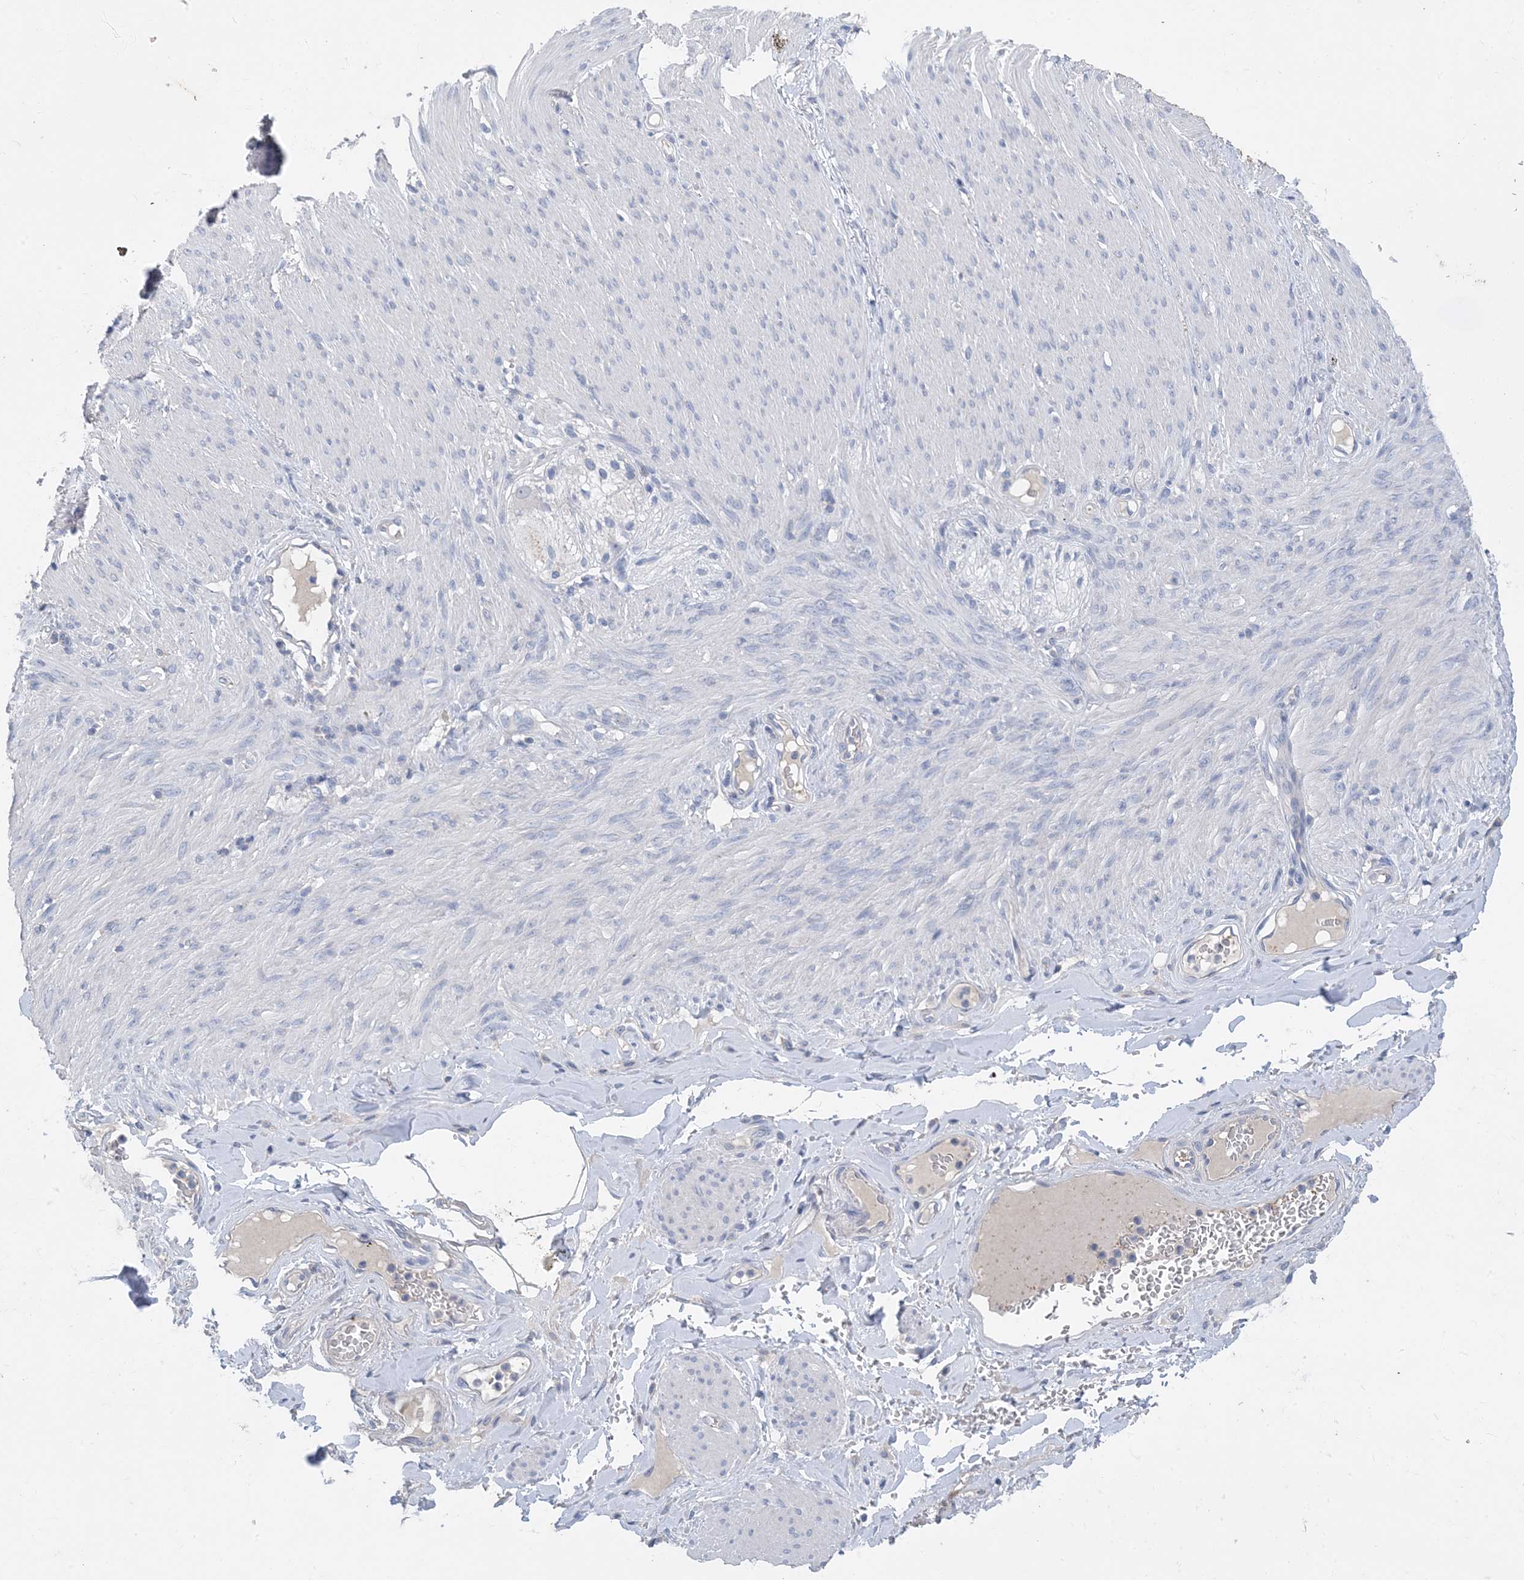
{"staining": {"intensity": "negative", "quantity": "none", "location": "none"}, "tissue": "adipose tissue", "cell_type": "Adipocytes", "image_type": "normal", "snomed": [{"axis": "morphology", "description": "Normal tissue, NOS"}, {"axis": "topography", "description": "Colon"}, {"axis": "topography", "description": "Peripheral nerve tissue"}], "caption": "Immunohistochemistry of normal human adipose tissue shows no staining in adipocytes. (Immunohistochemistry, brightfield microscopy, high magnification).", "gene": "KPRP", "patient": {"sex": "female", "age": 61}}